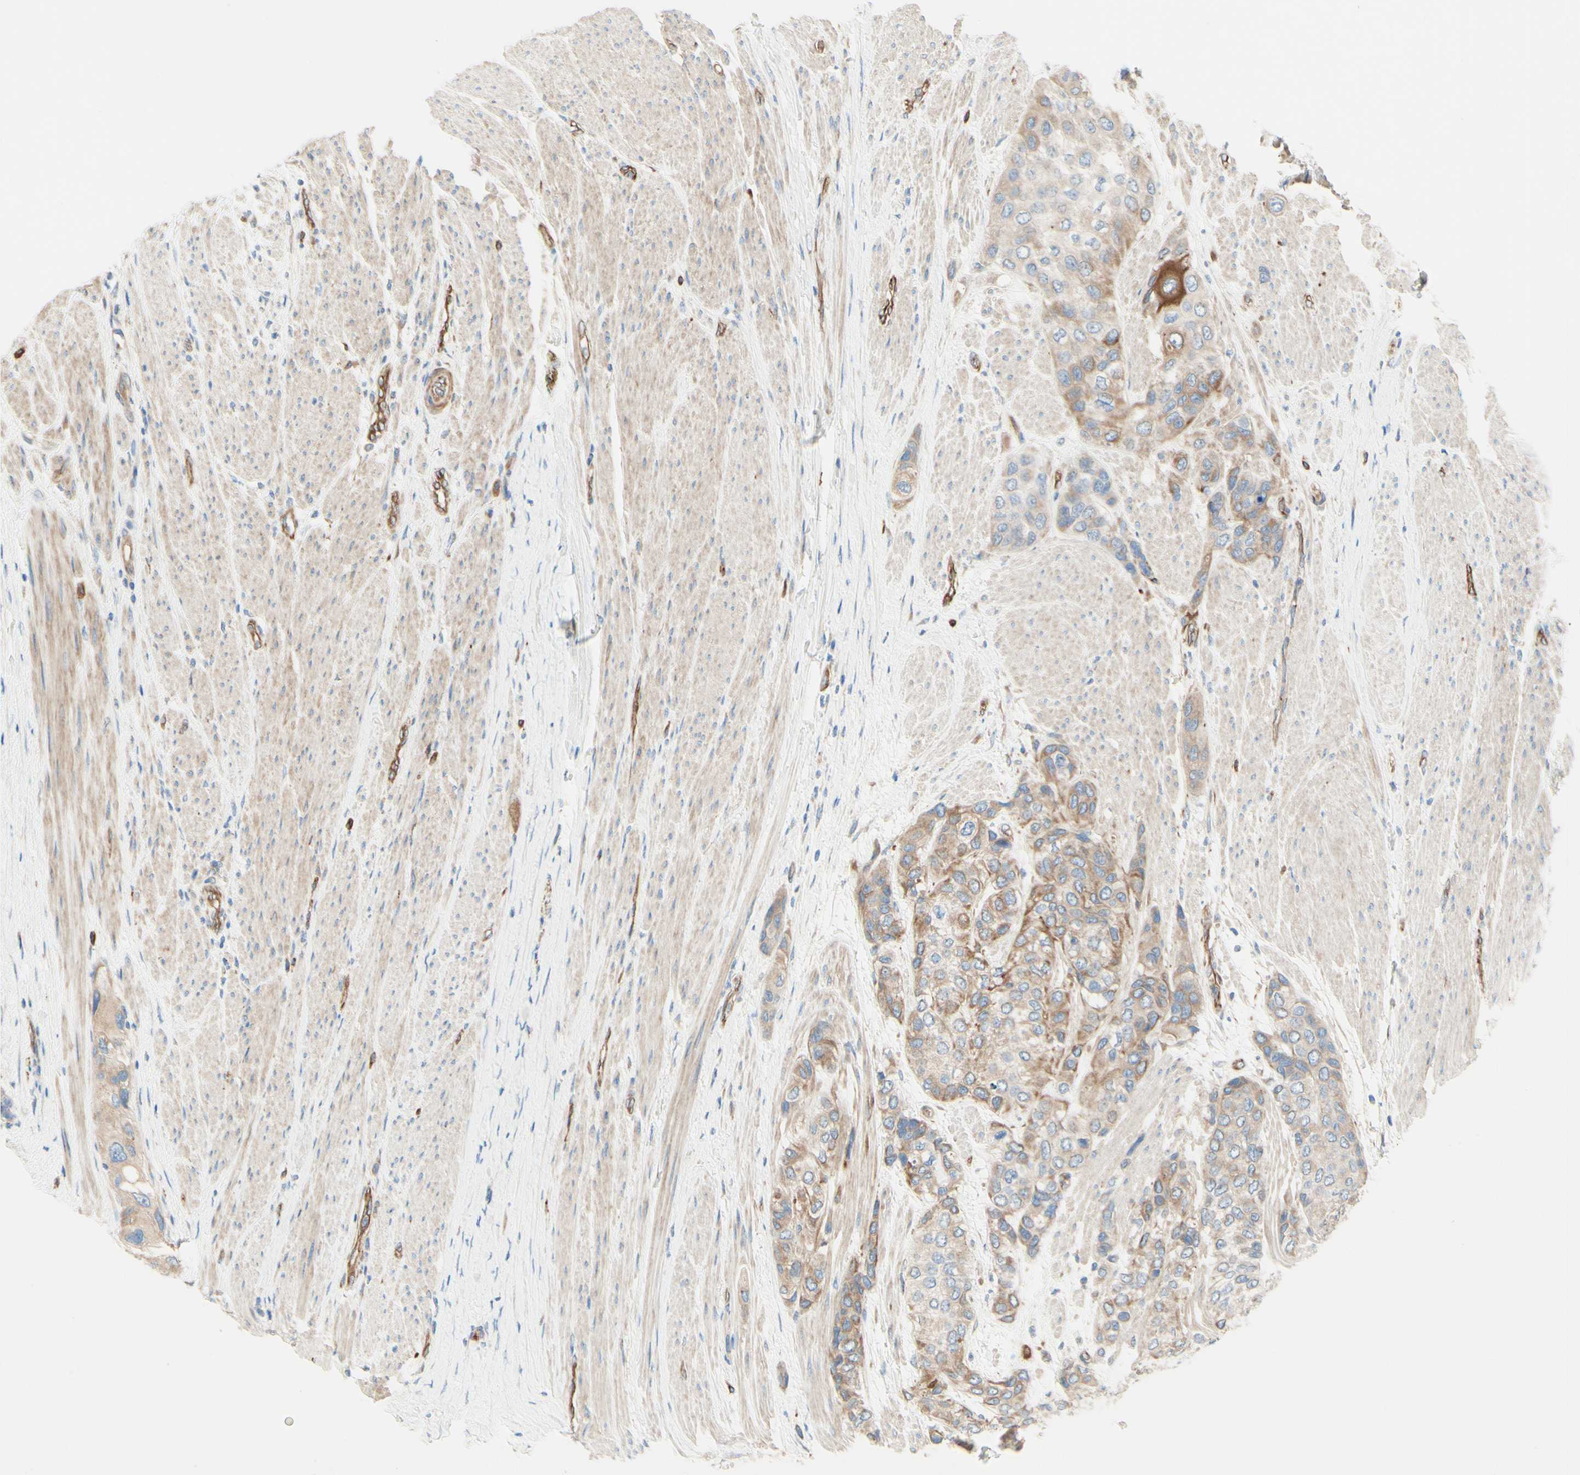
{"staining": {"intensity": "moderate", "quantity": "<25%", "location": "cytoplasmic/membranous"}, "tissue": "urothelial cancer", "cell_type": "Tumor cells", "image_type": "cancer", "snomed": [{"axis": "morphology", "description": "Urothelial carcinoma, High grade"}, {"axis": "topography", "description": "Urinary bladder"}], "caption": "DAB (3,3'-diaminobenzidine) immunohistochemical staining of human high-grade urothelial carcinoma demonstrates moderate cytoplasmic/membranous protein expression in about <25% of tumor cells.", "gene": "ENDOD1", "patient": {"sex": "female", "age": 56}}